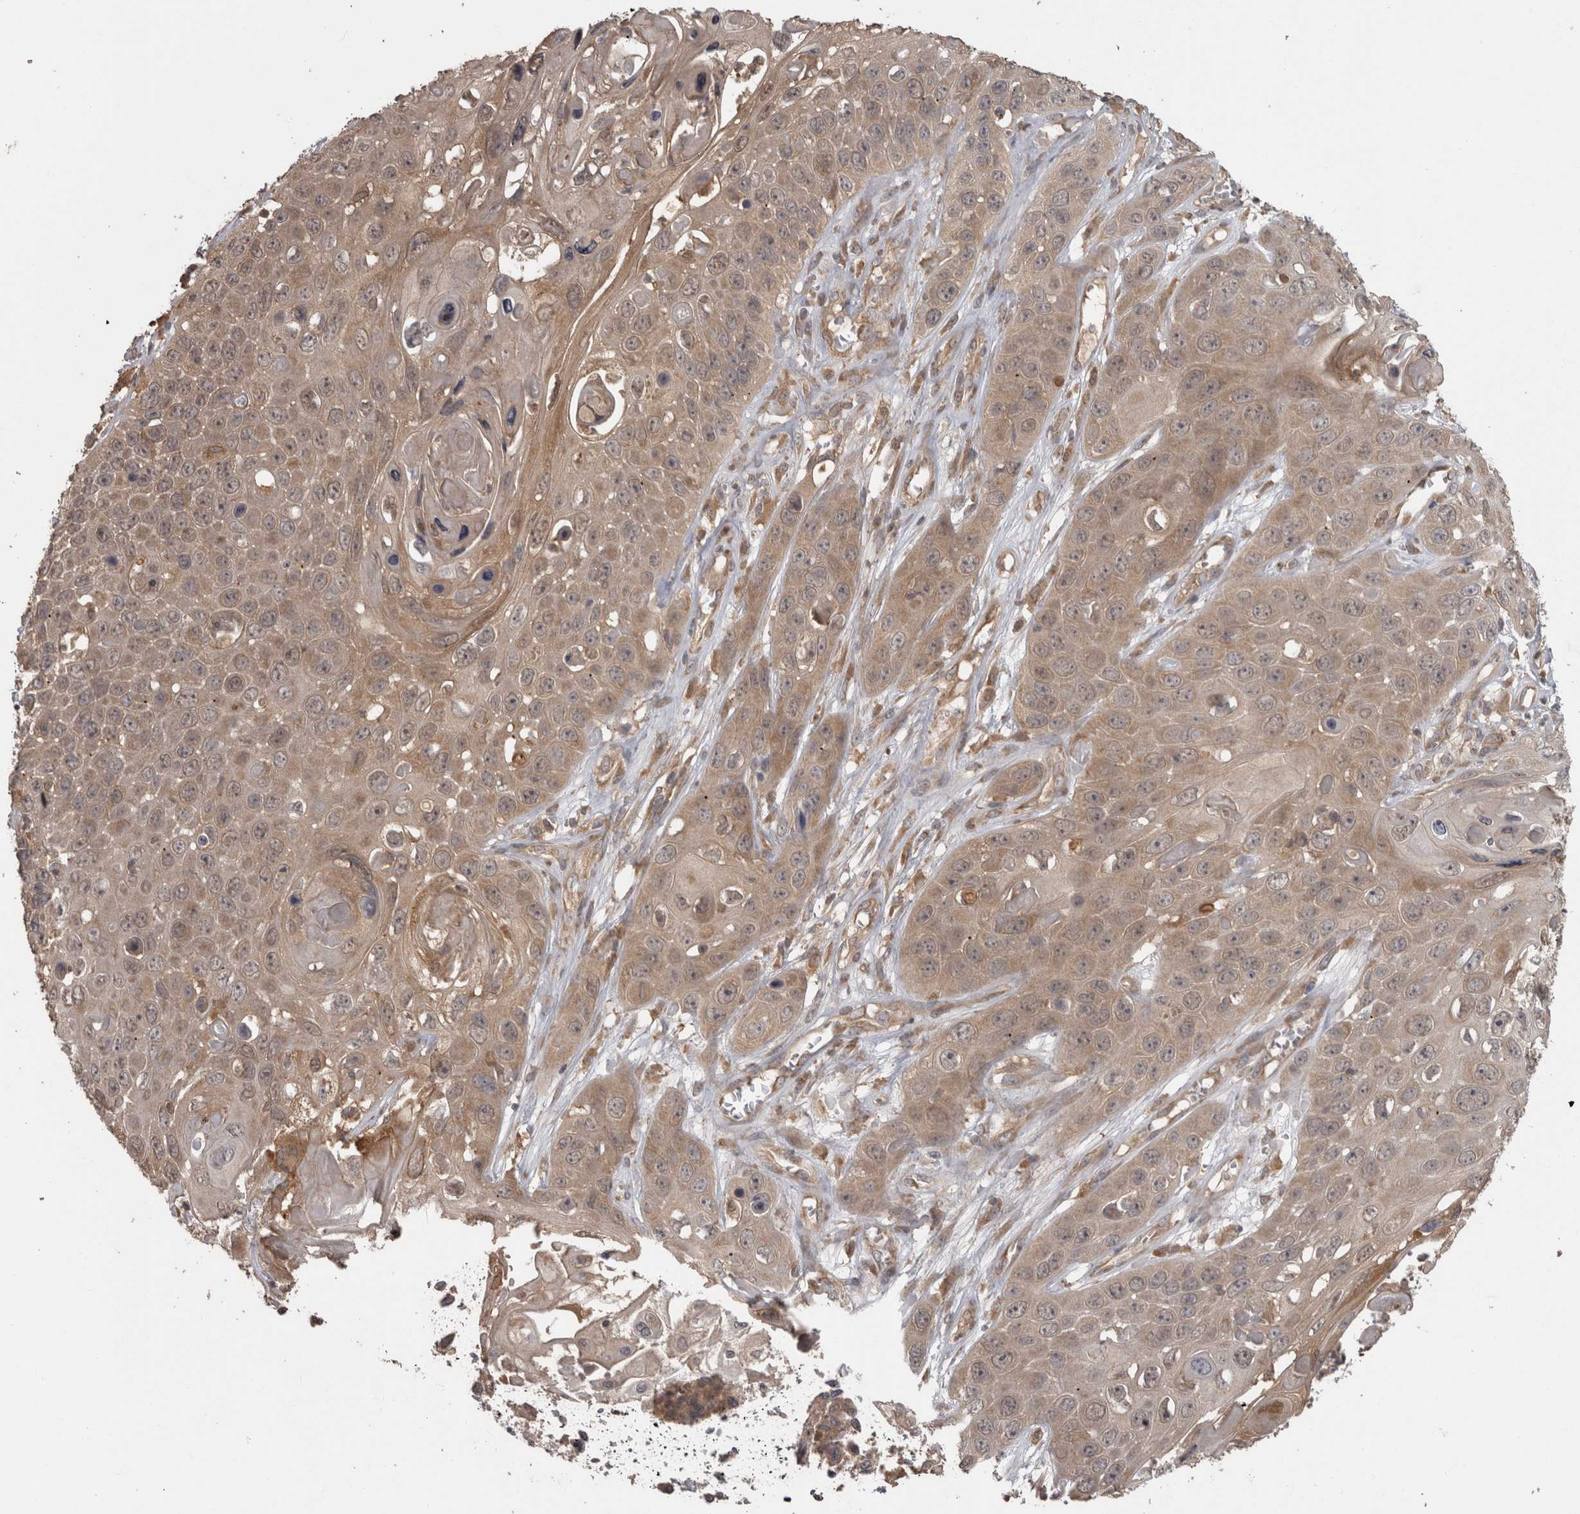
{"staining": {"intensity": "weak", "quantity": ">75%", "location": "cytoplasmic/membranous"}, "tissue": "skin cancer", "cell_type": "Tumor cells", "image_type": "cancer", "snomed": [{"axis": "morphology", "description": "Squamous cell carcinoma, NOS"}, {"axis": "topography", "description": "Skin"}], "caption": "An image of human skin cancer (squamous cell carcinoma) stained for a protein exhibits weak cytoplasmic/membranous brown staining in tumor cells.", "gene": "MICU3", "patient": {"sex": "male", "age": 55}}